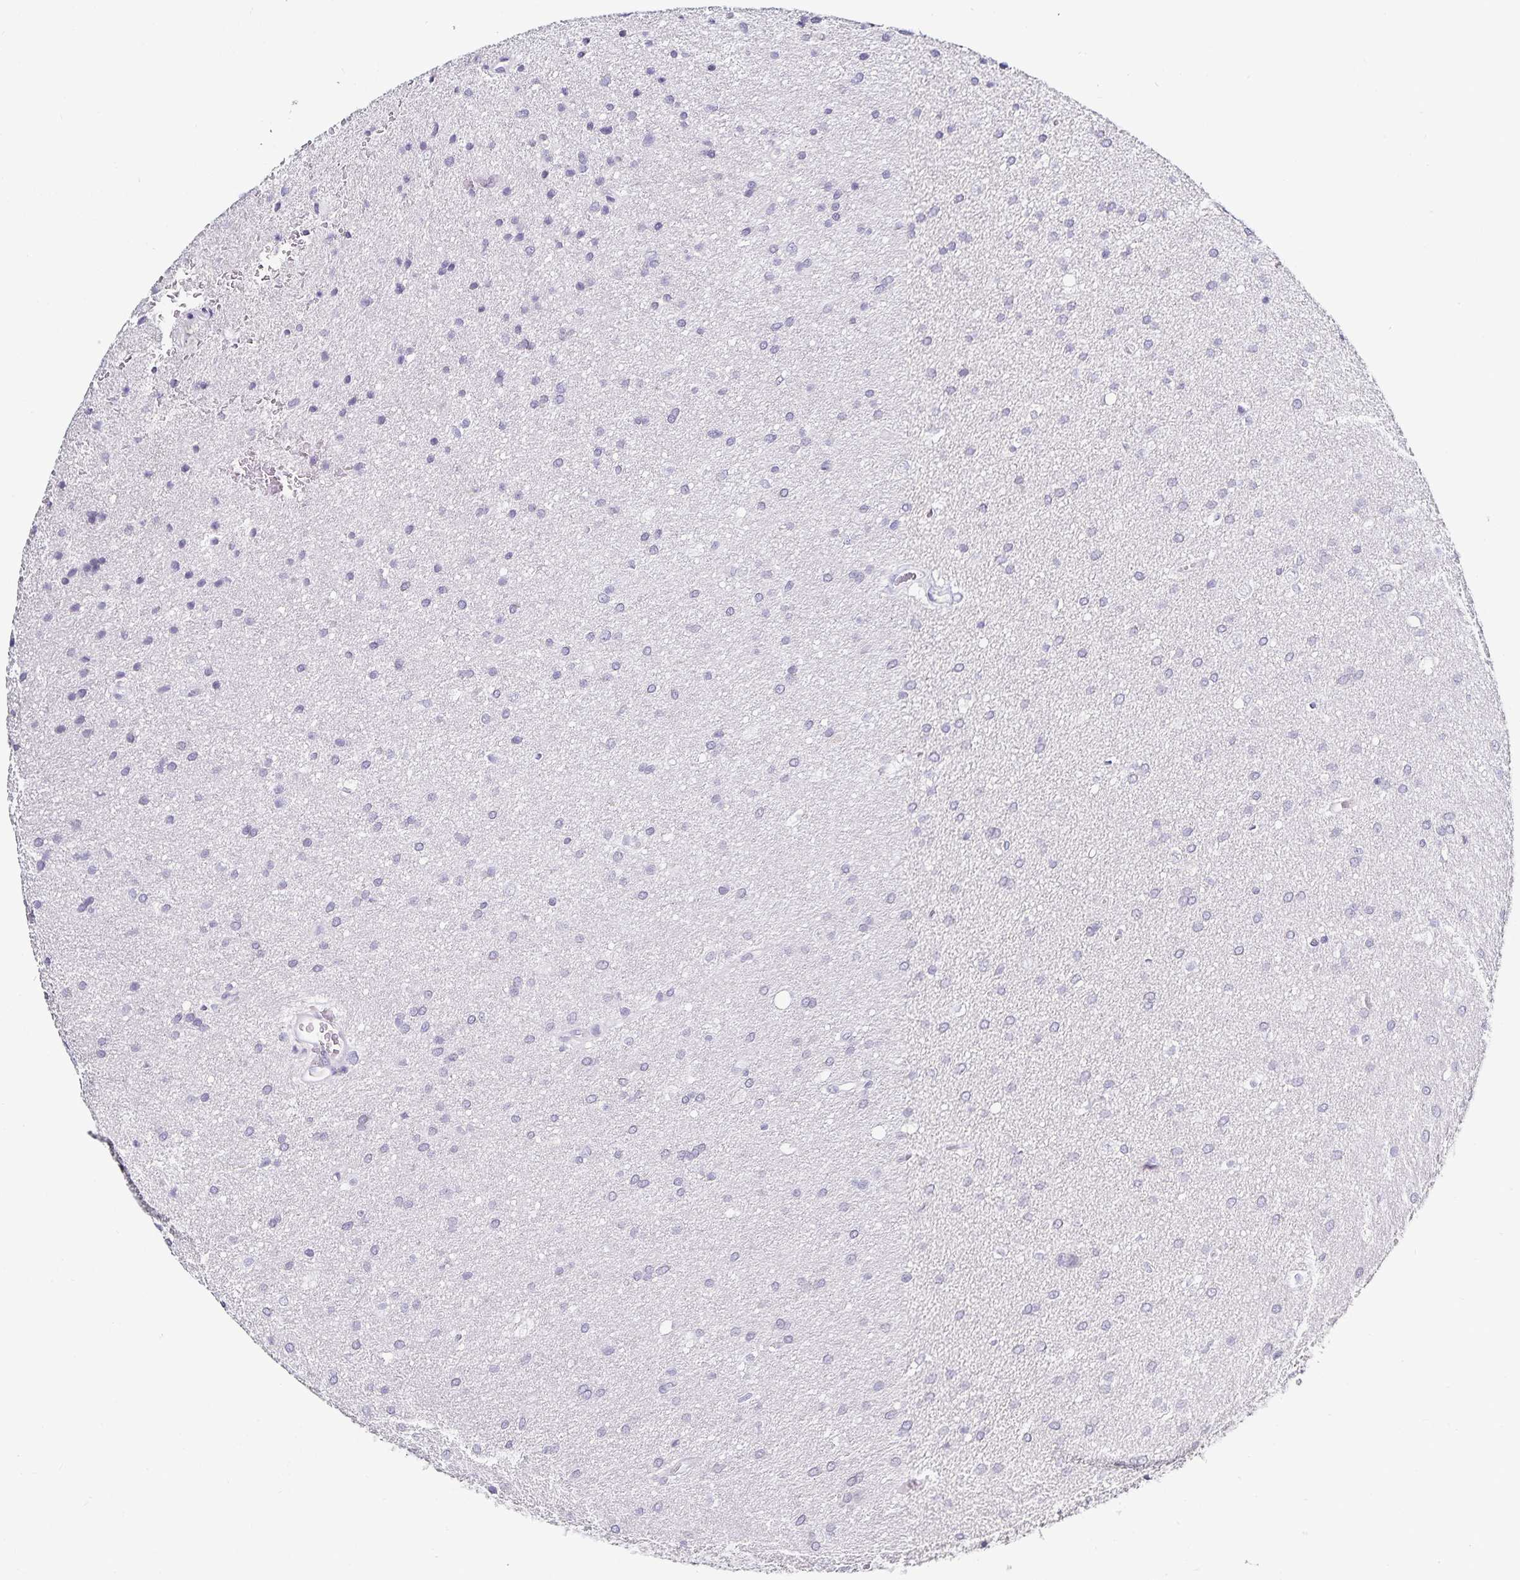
{"staining": {"intensity": "negative", "quantity": "none", "location": "none"}, "tissue": "glioma", "cell_type": "Tumor cells", "image_type": "cancer", "snomed": [{"axis": "morphology", "description": "Glioma, malignant, Low grade"}, {"axis": "topography", "description": "Brain"}], "caption": "The micrograph demonstrates no staining of tumor cells in malignant low-grade glioma.", "gene": "TTR", "patient": {"sex": "female", "age": 54}}